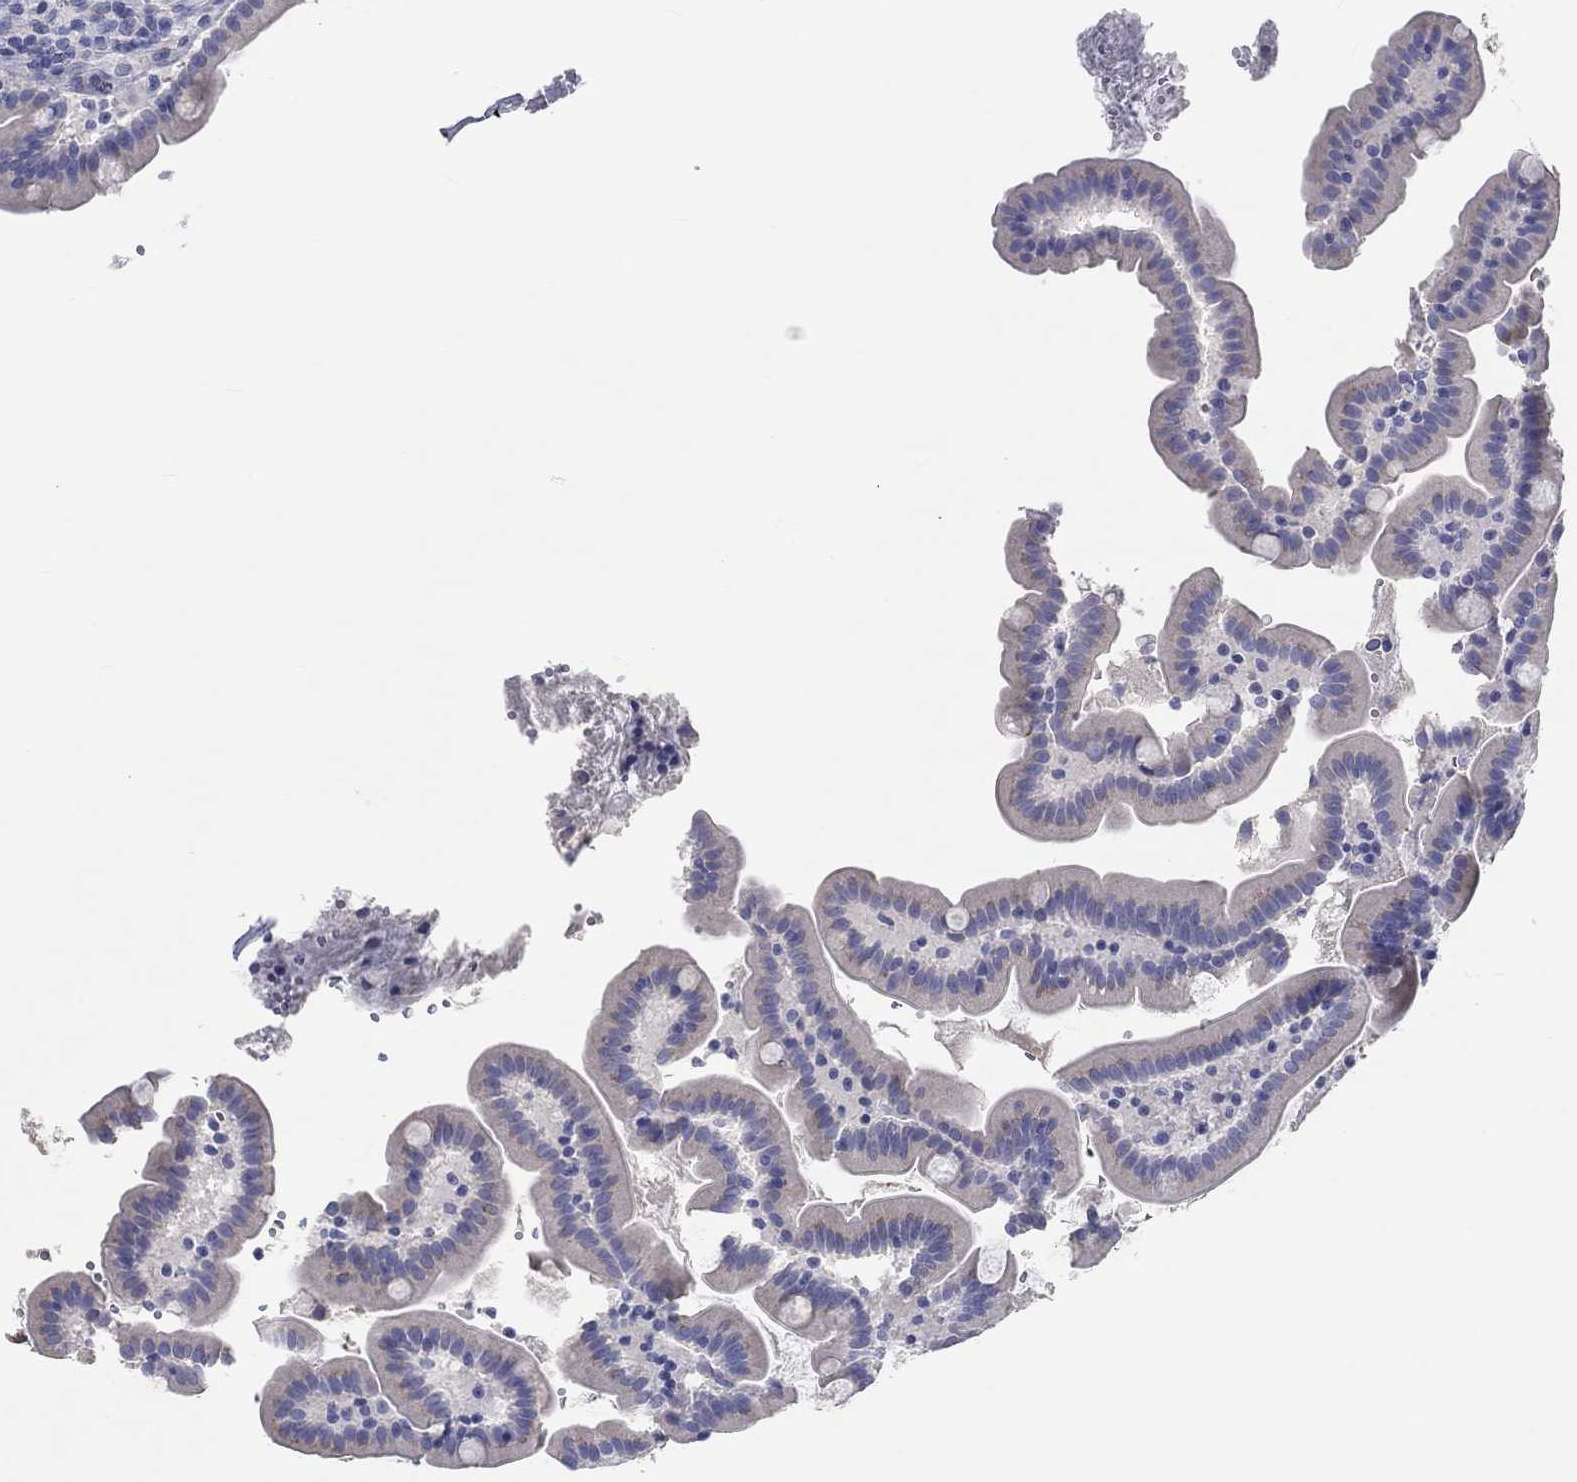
{"staining": {"intensity": "negative", "quantity": "none", "location": "none"}, "tissue": "small intestine", "cell_type": "Glandular cells", "image_type": "normal", "snomed": [{"axis": "morphology", "description": "Normal tissue, NOS"}, {"axis": "topography", "description": "Small intestine"}], "caption": "A high-resolution micrograph shows immunohistochemistry staining of unremarkable small intestine, which reveals no significant staining in glandular cells. The staining is performed using DAB (3,3'-diaminobenzidine) brown chromogen with nuclei counter-stained in using hematoxylin.", "gene": "LRRC4C", "patient": {"sex": "female", "age": 44}}